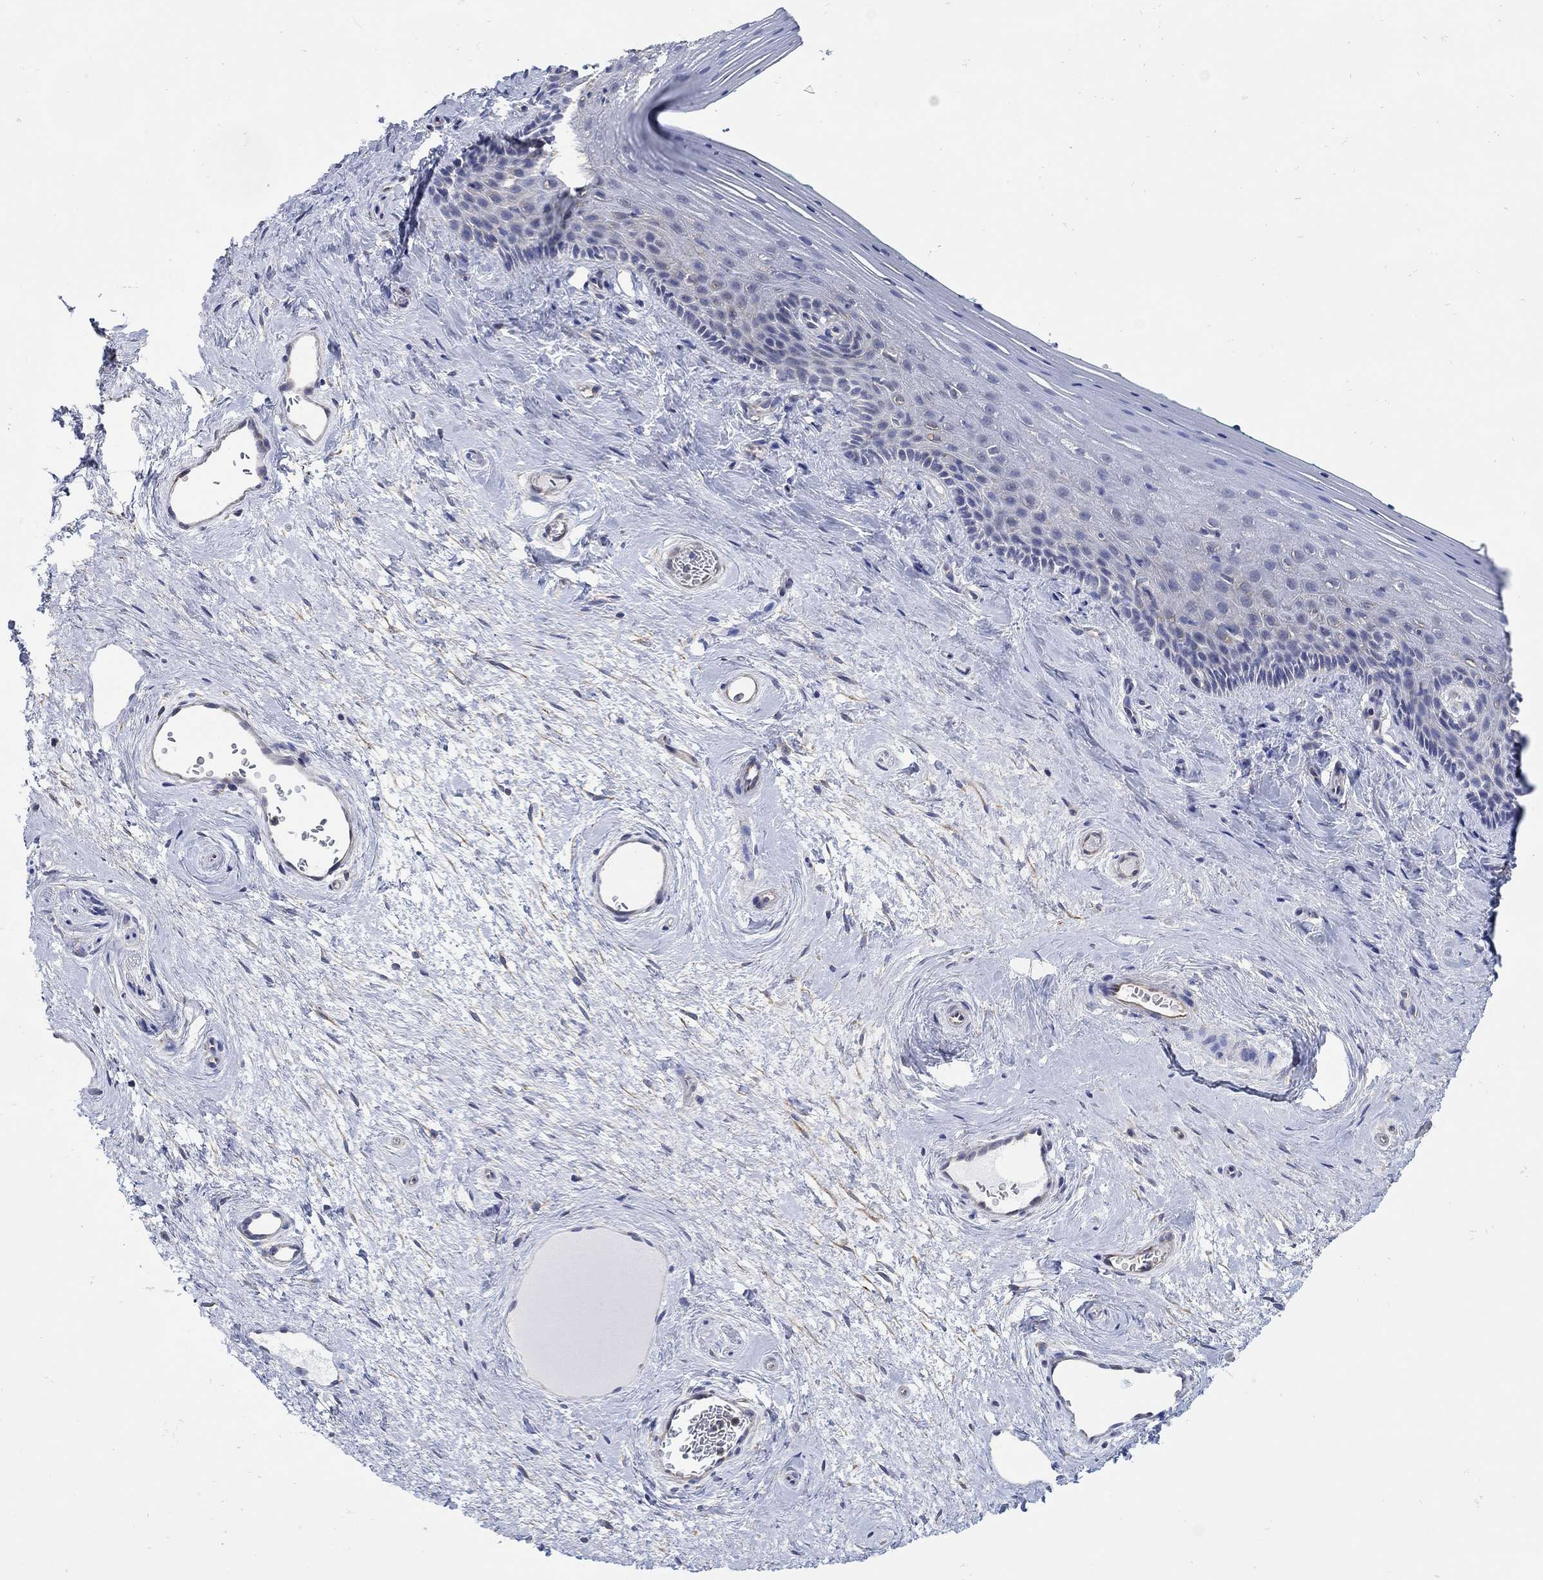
{"staining": {"intensity": "negative", "quantity": "none", "location": "none"}, "tissue": "vagina", "cell_type": "Squamous epithelial cells", "image_type": "normal", "snomed": [{"axis": "morphology", "description": "Normal tissue, NOS"}, {"axis": "topography", "description": "Vagina"}], "caption": "DAB (3,3'-diaminobenzidine) immunohistochemical staining of unremarkable vagina displays no significant staining in squamous epithelial cells. (DAB (3,3'-diaminobenzidine) immunohistochemistry, high magnification).", "gene": "TEKT3", "patient": {"sex": "female", "age": 45}}